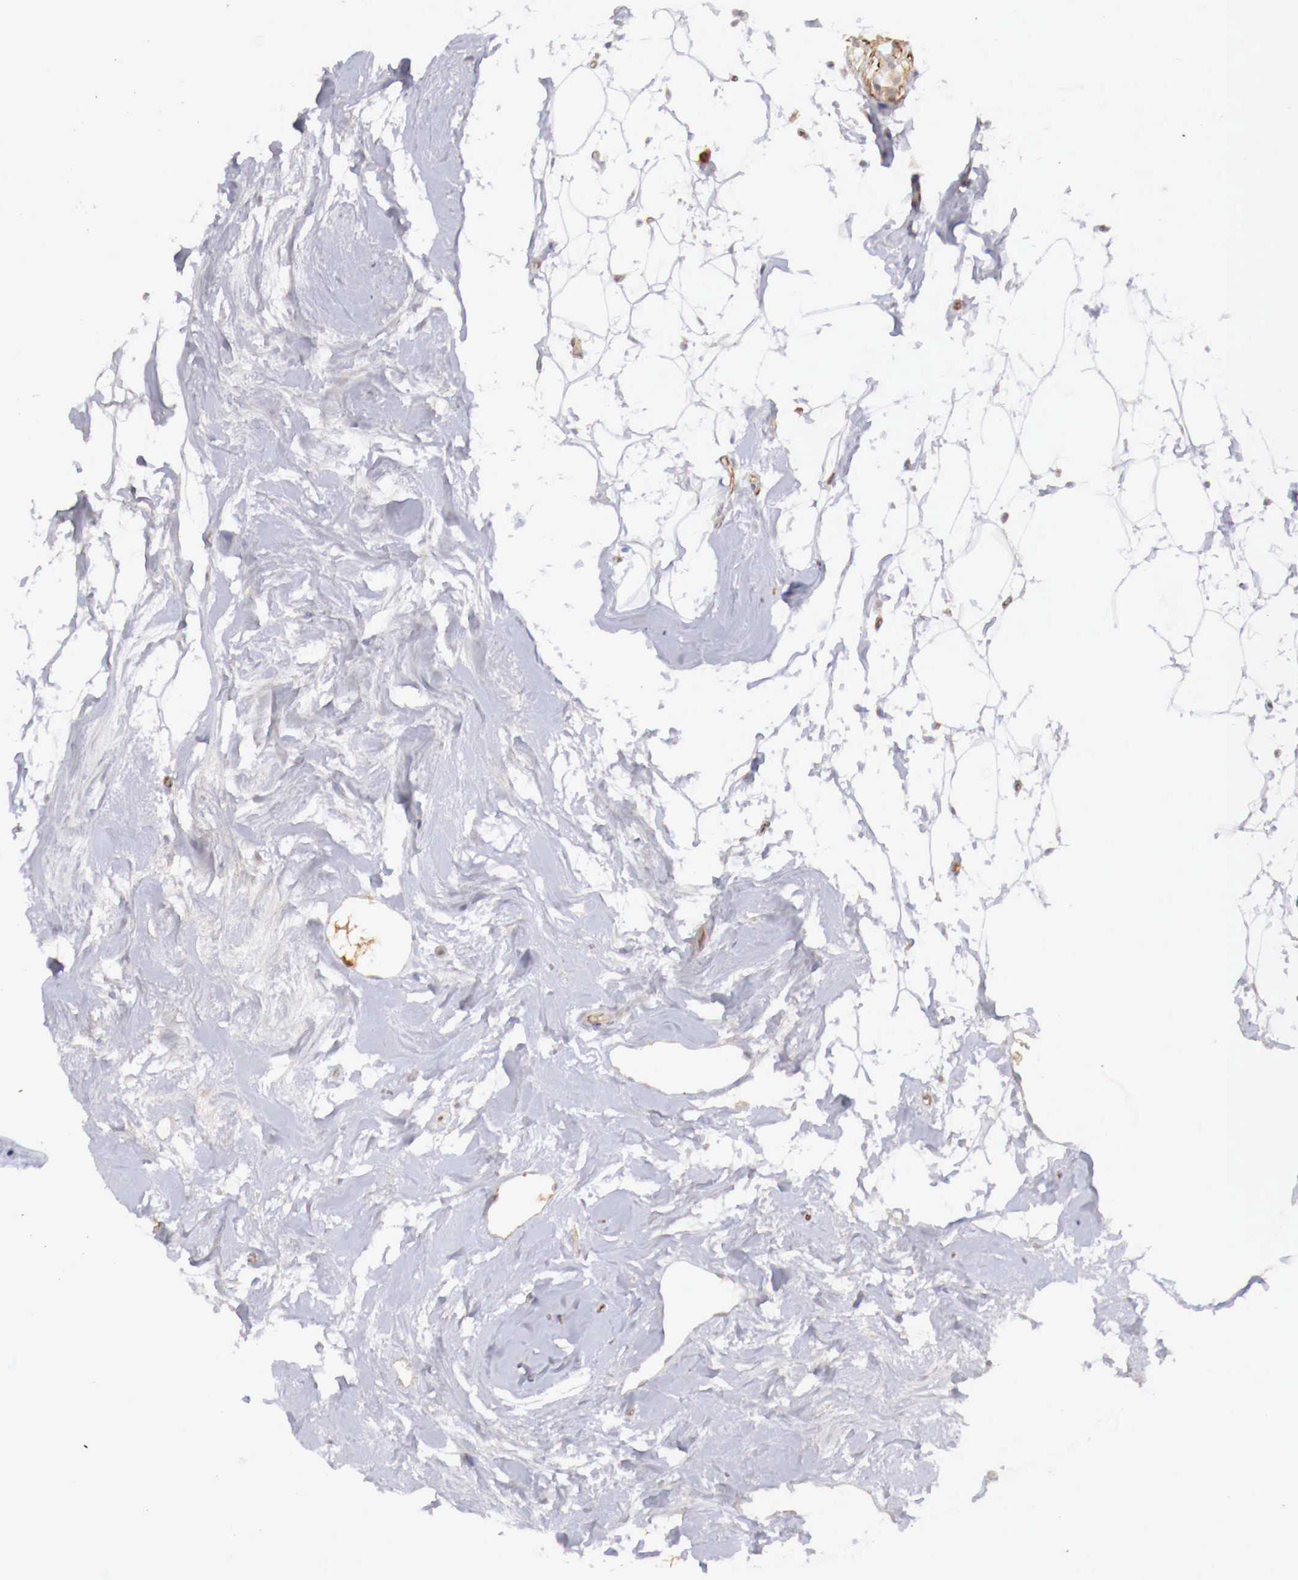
{"staining": {"intensity": "negative", "quantity": "none", "location": "none"}, "tissue": "breast cancer", "cell_type": "Tumor cells", "image_type": "cancer", "snomed": [{"axis": "morphology", "description": "Duct carcinoma"}, {"axis": "topography", "description": "Breast"}], "caption": "Immunohistochemical staining of human breast cancer (invasive ductal carcinoma) reveals no significant staining in tumor cells.", "gene": "WT1", "patient": {"sex": "female", "age": 72}}